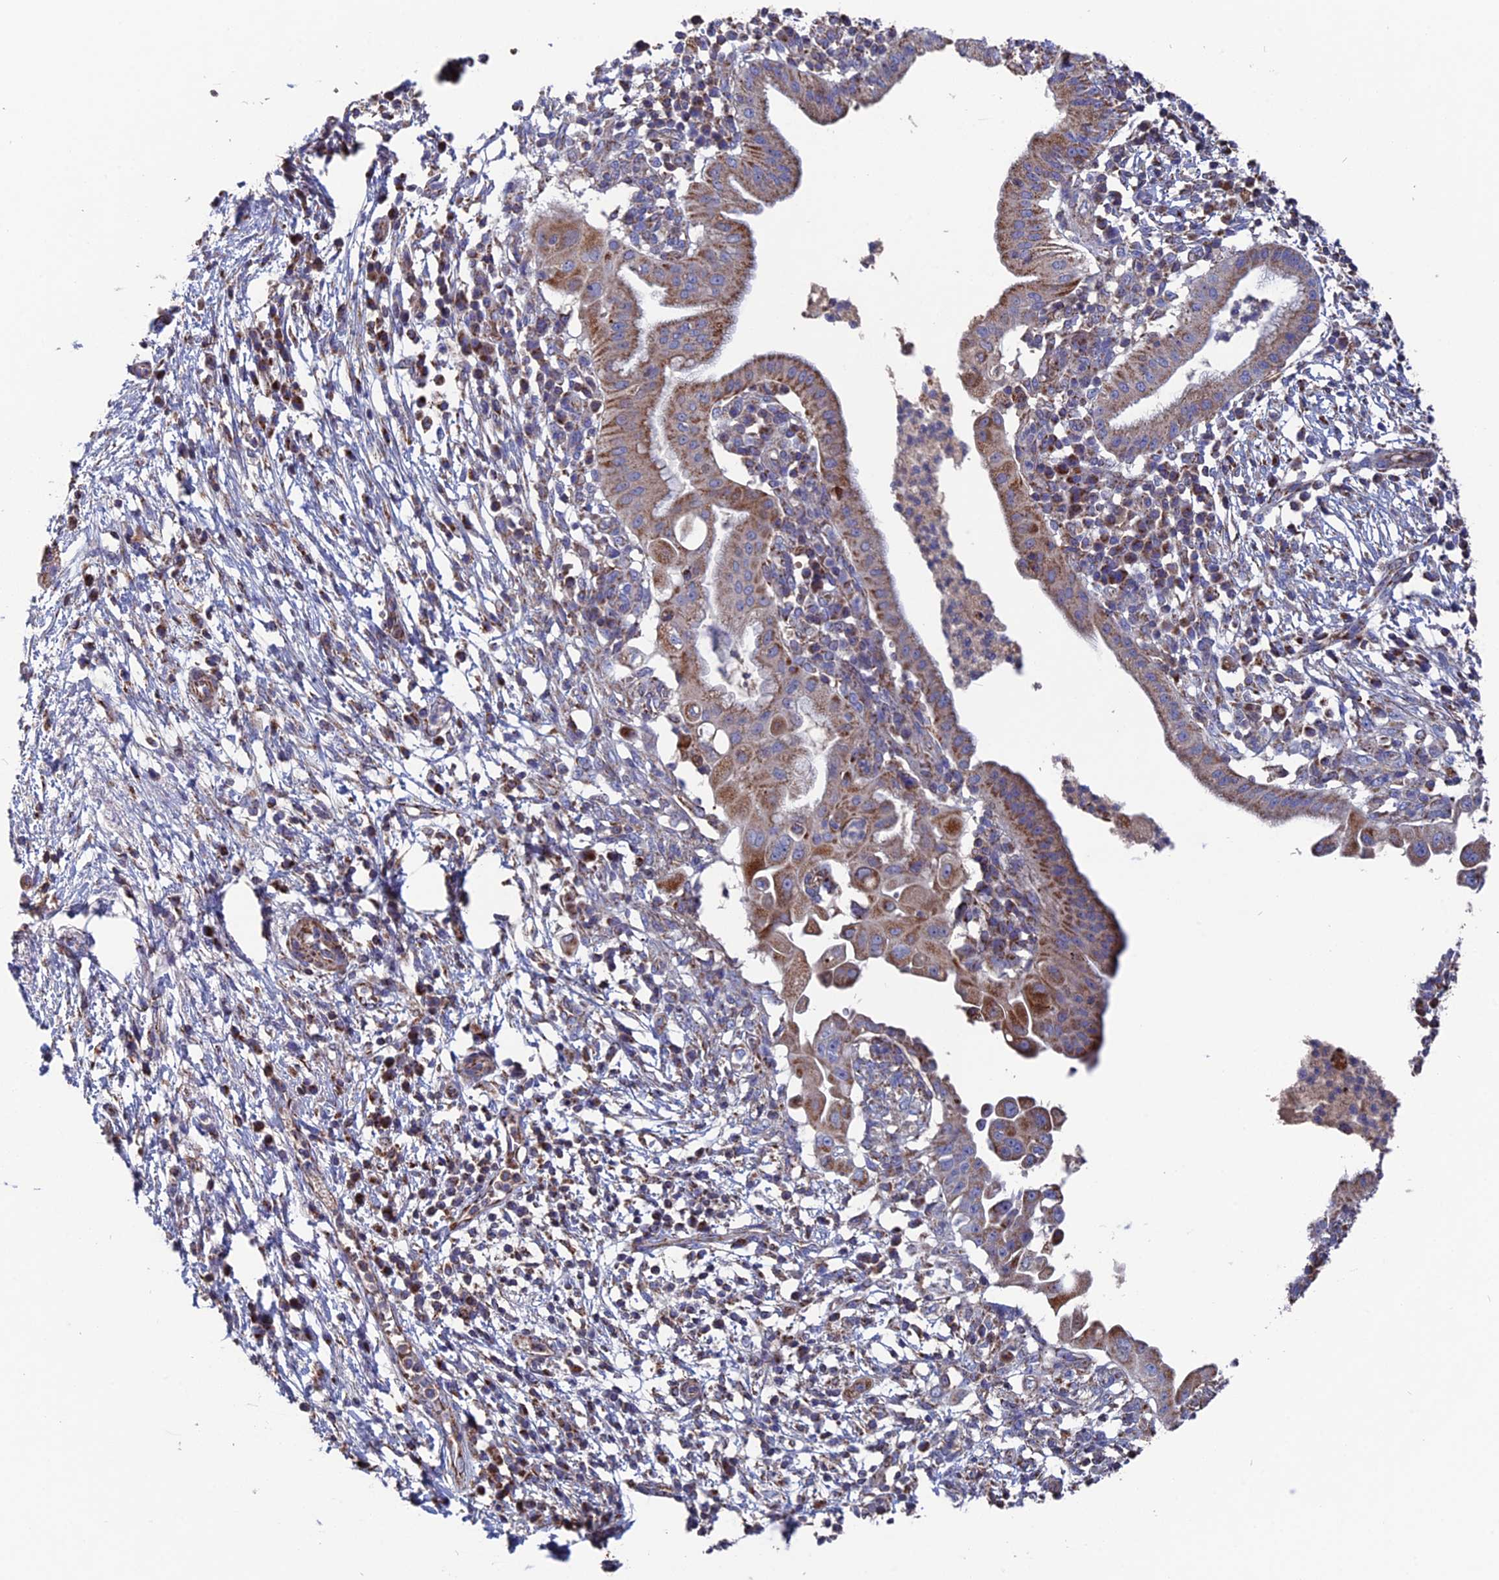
{"staining": {"intensity": "moderate", "quantity": ">75%", "location": "cytoplasmic/membranous"}, "tissue": "pancreatic cancer", "cell_type": "Tumor cells", "image_type": "cancer", "snomed": [{"axis": "morphology", "description": "Adenocarcinoma, NOS"}, {"axis": "topography", "description": "Pancreas"}], "caption": "Moderate cytoplasmic/membranous positivity for a protein is appreciated in approximately >75% of tumor cells of pancreatic cancer using IHC.", "gene": "TGFA", "patient": {"sex": "male", "age": 68}}